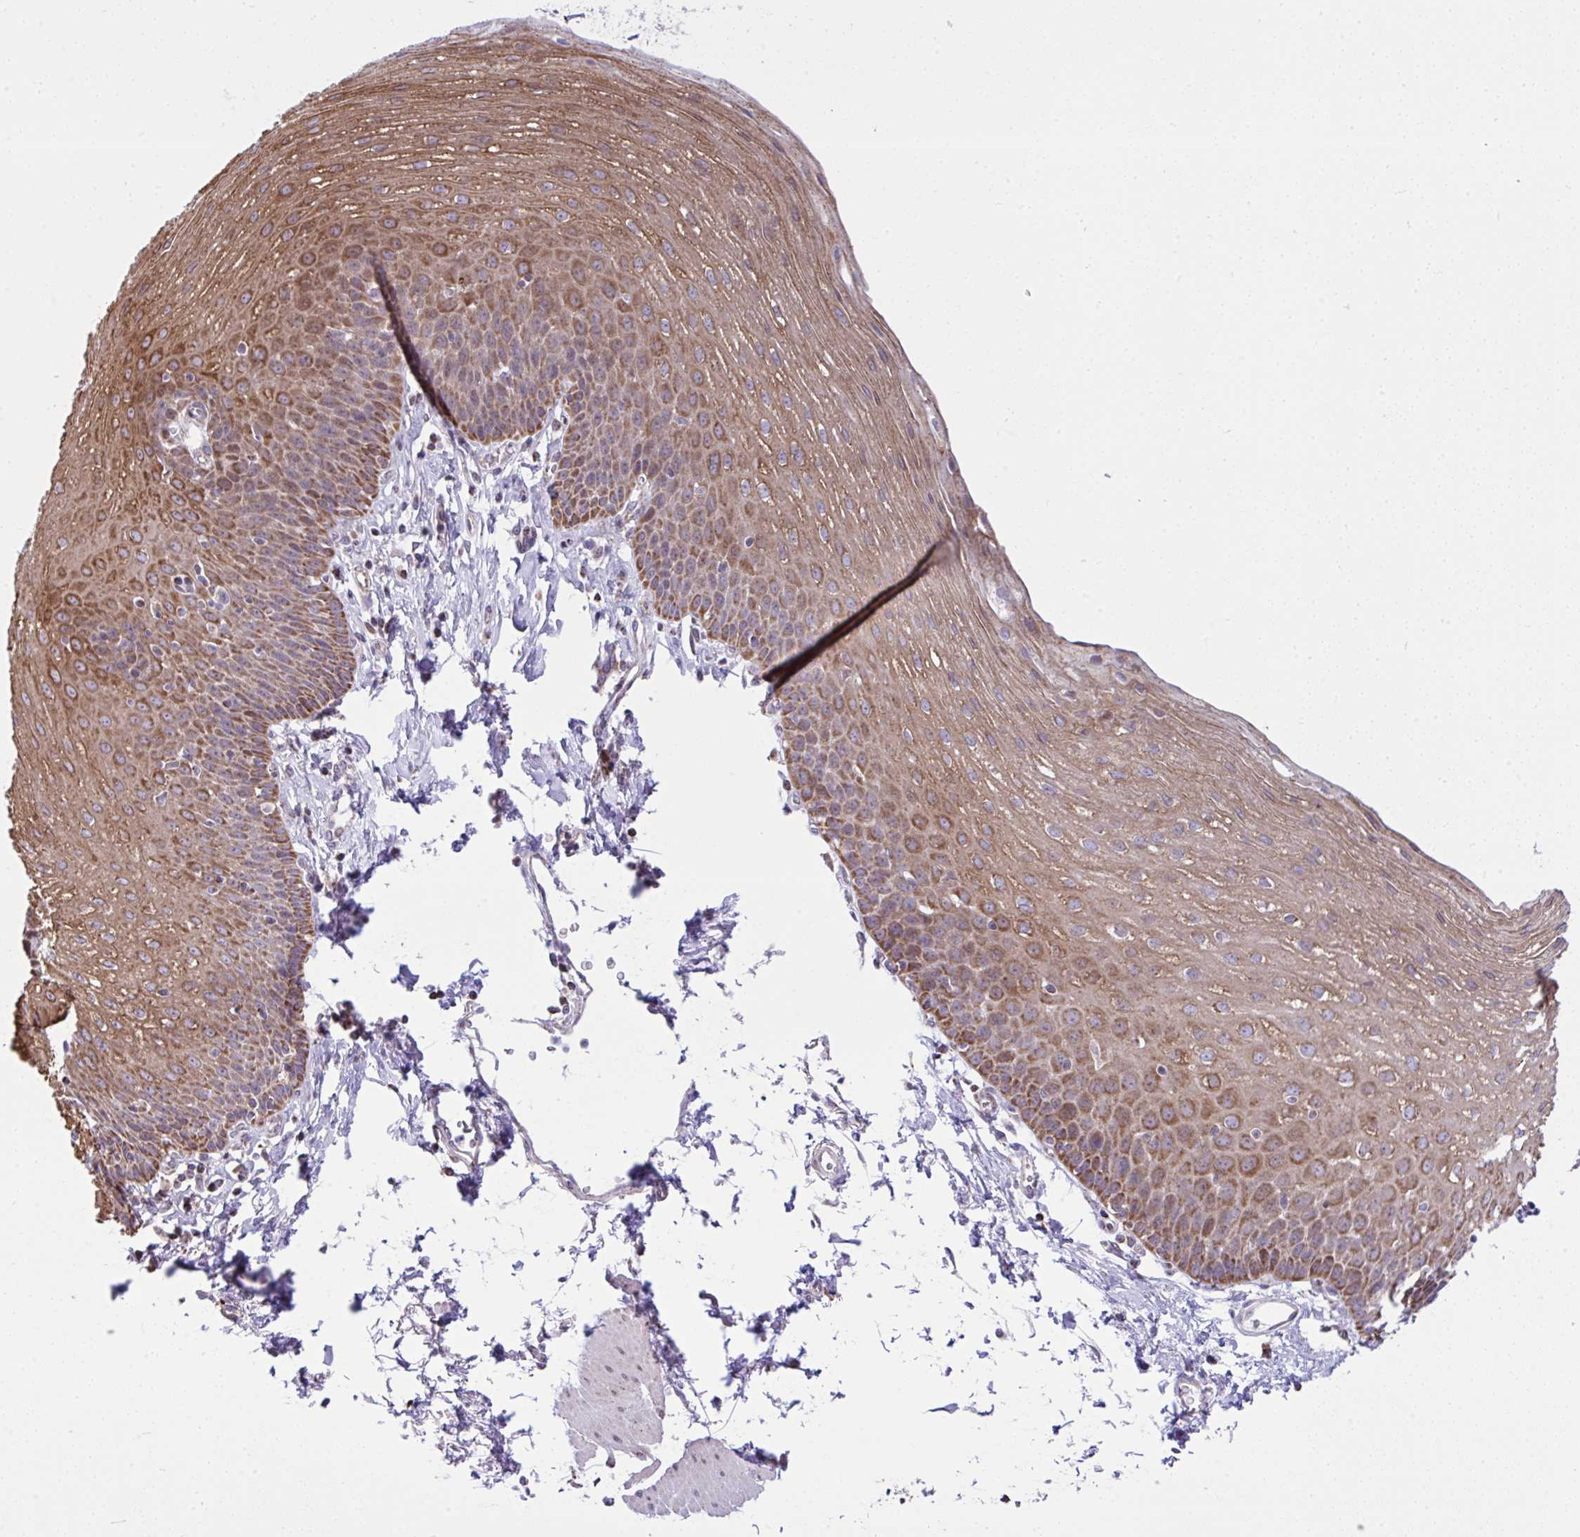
{"staining": {"intensity": "strong", "quantity": ">75%", "location": "cytoplasmic/membranous"}, "tissue": "esophagus", "cell_type": "Squamous epithelial cells", "image_type": "normal", "snomed": [{"axis": "morphology", "description": "Normal tissue, NOS"}, {"axis": "topography", "description": "Esophagus"}], "caption": "High-power microscopy captured an immunohistochemistry (IHC) micrograph of benign esophagus, revealing strong cytoplasmic/membranous expression in approximately >75% of squamous epithelial cells. Nuclei are stained in blue.", "gene": "ZNF362", "patient": {"sex": "female", "age": 81}}